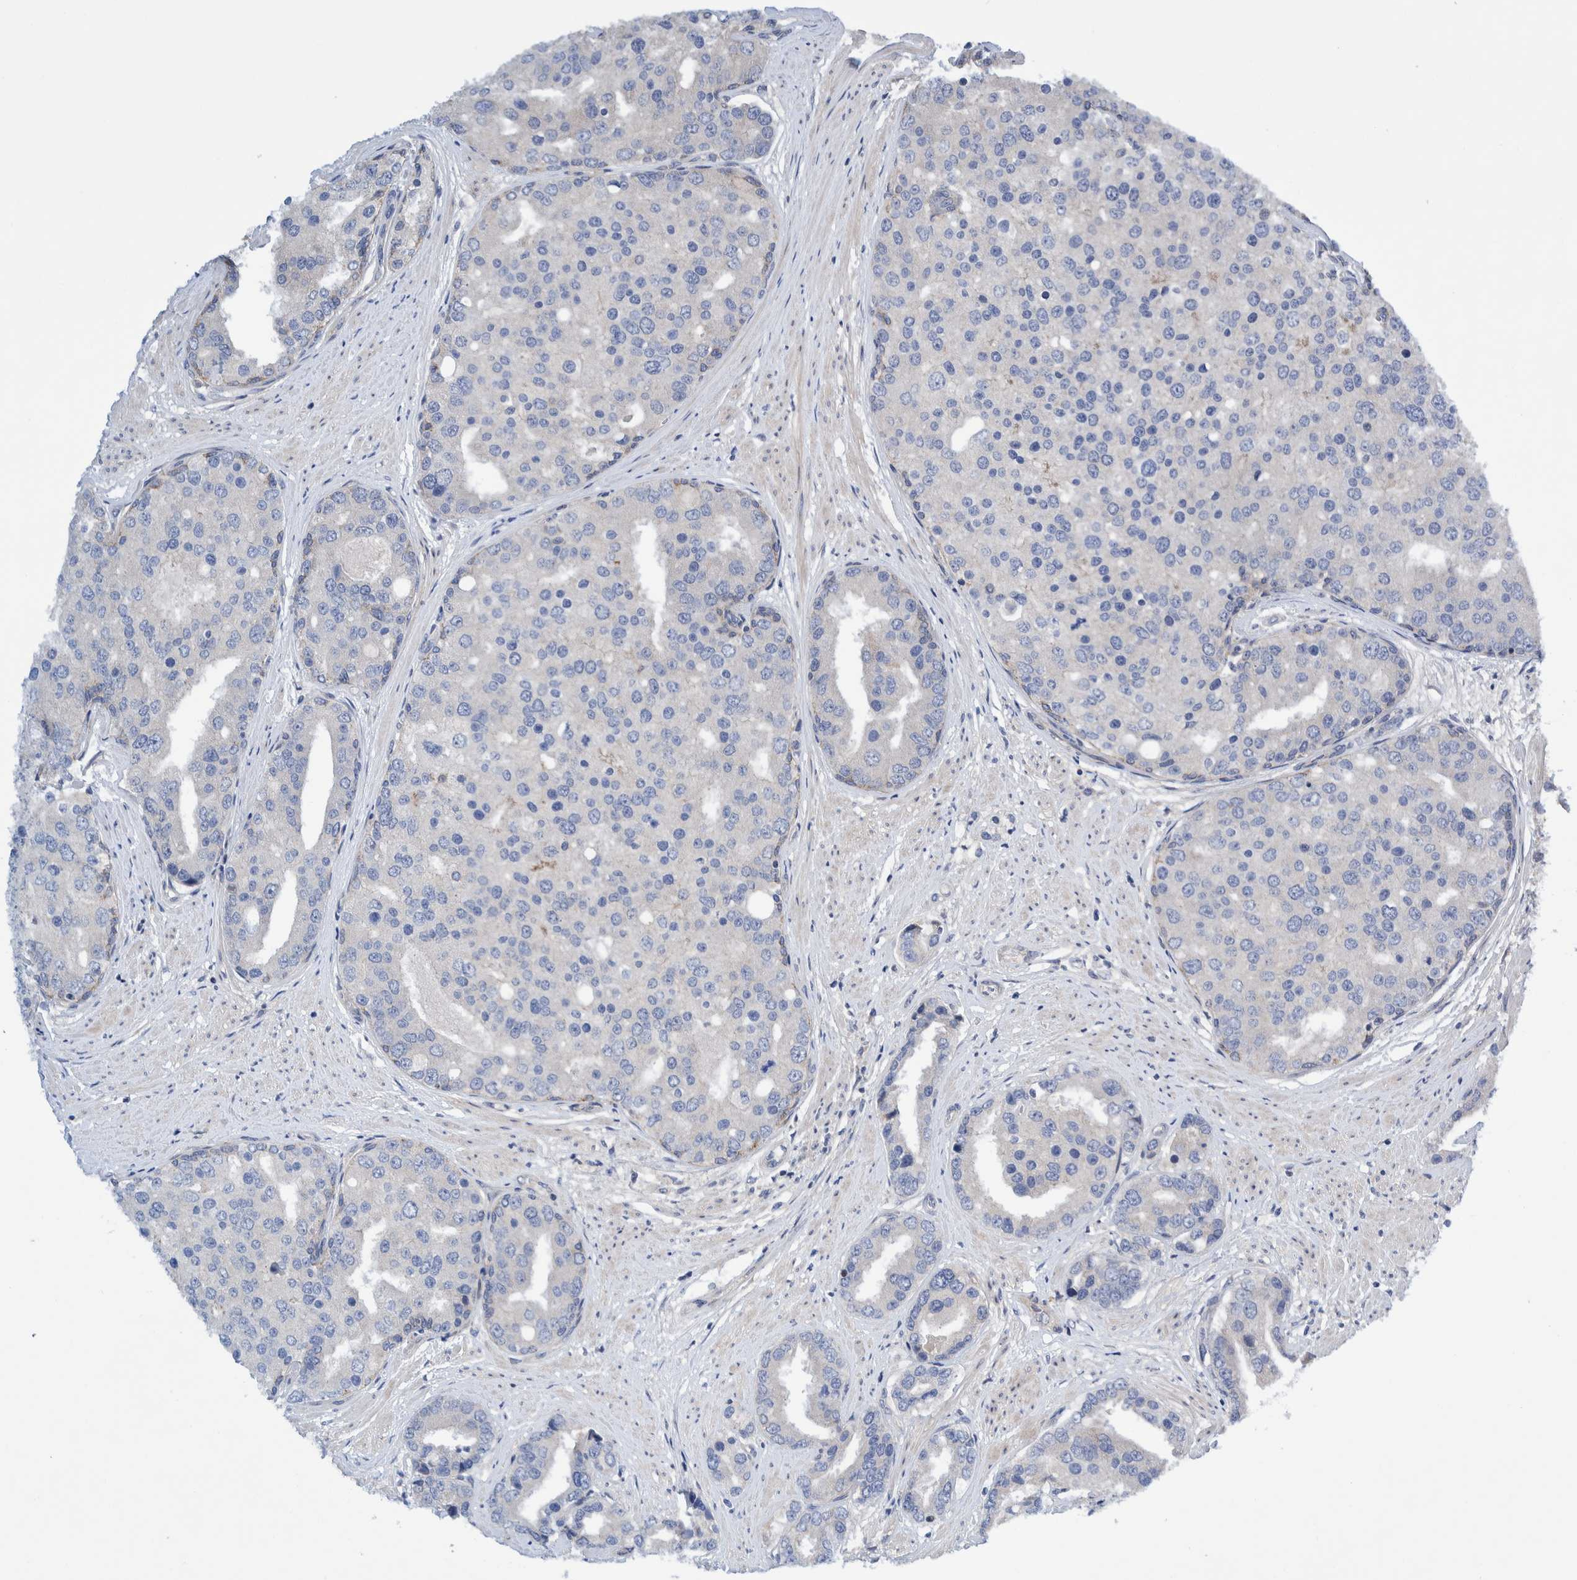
{"staining": {"intensity": "negative", "quantity": "none", "location": "none"}, "tissue": "prostate cancer", "cell_type": "Tumor cells", "image_type": "cancer", "snomed": [{"axis": "morphology", "description": "Adenocarcinoma, High grade"}, {"axis": "topography", "description": "Prostate"}], "caption": "Prostate cancer (adenocarcinoma (high-grade)) stained for a protein using IHC shows no staining tumor cells.", "gene": "PIK3R6", "patient": {"sex": "male", "age": 50}}